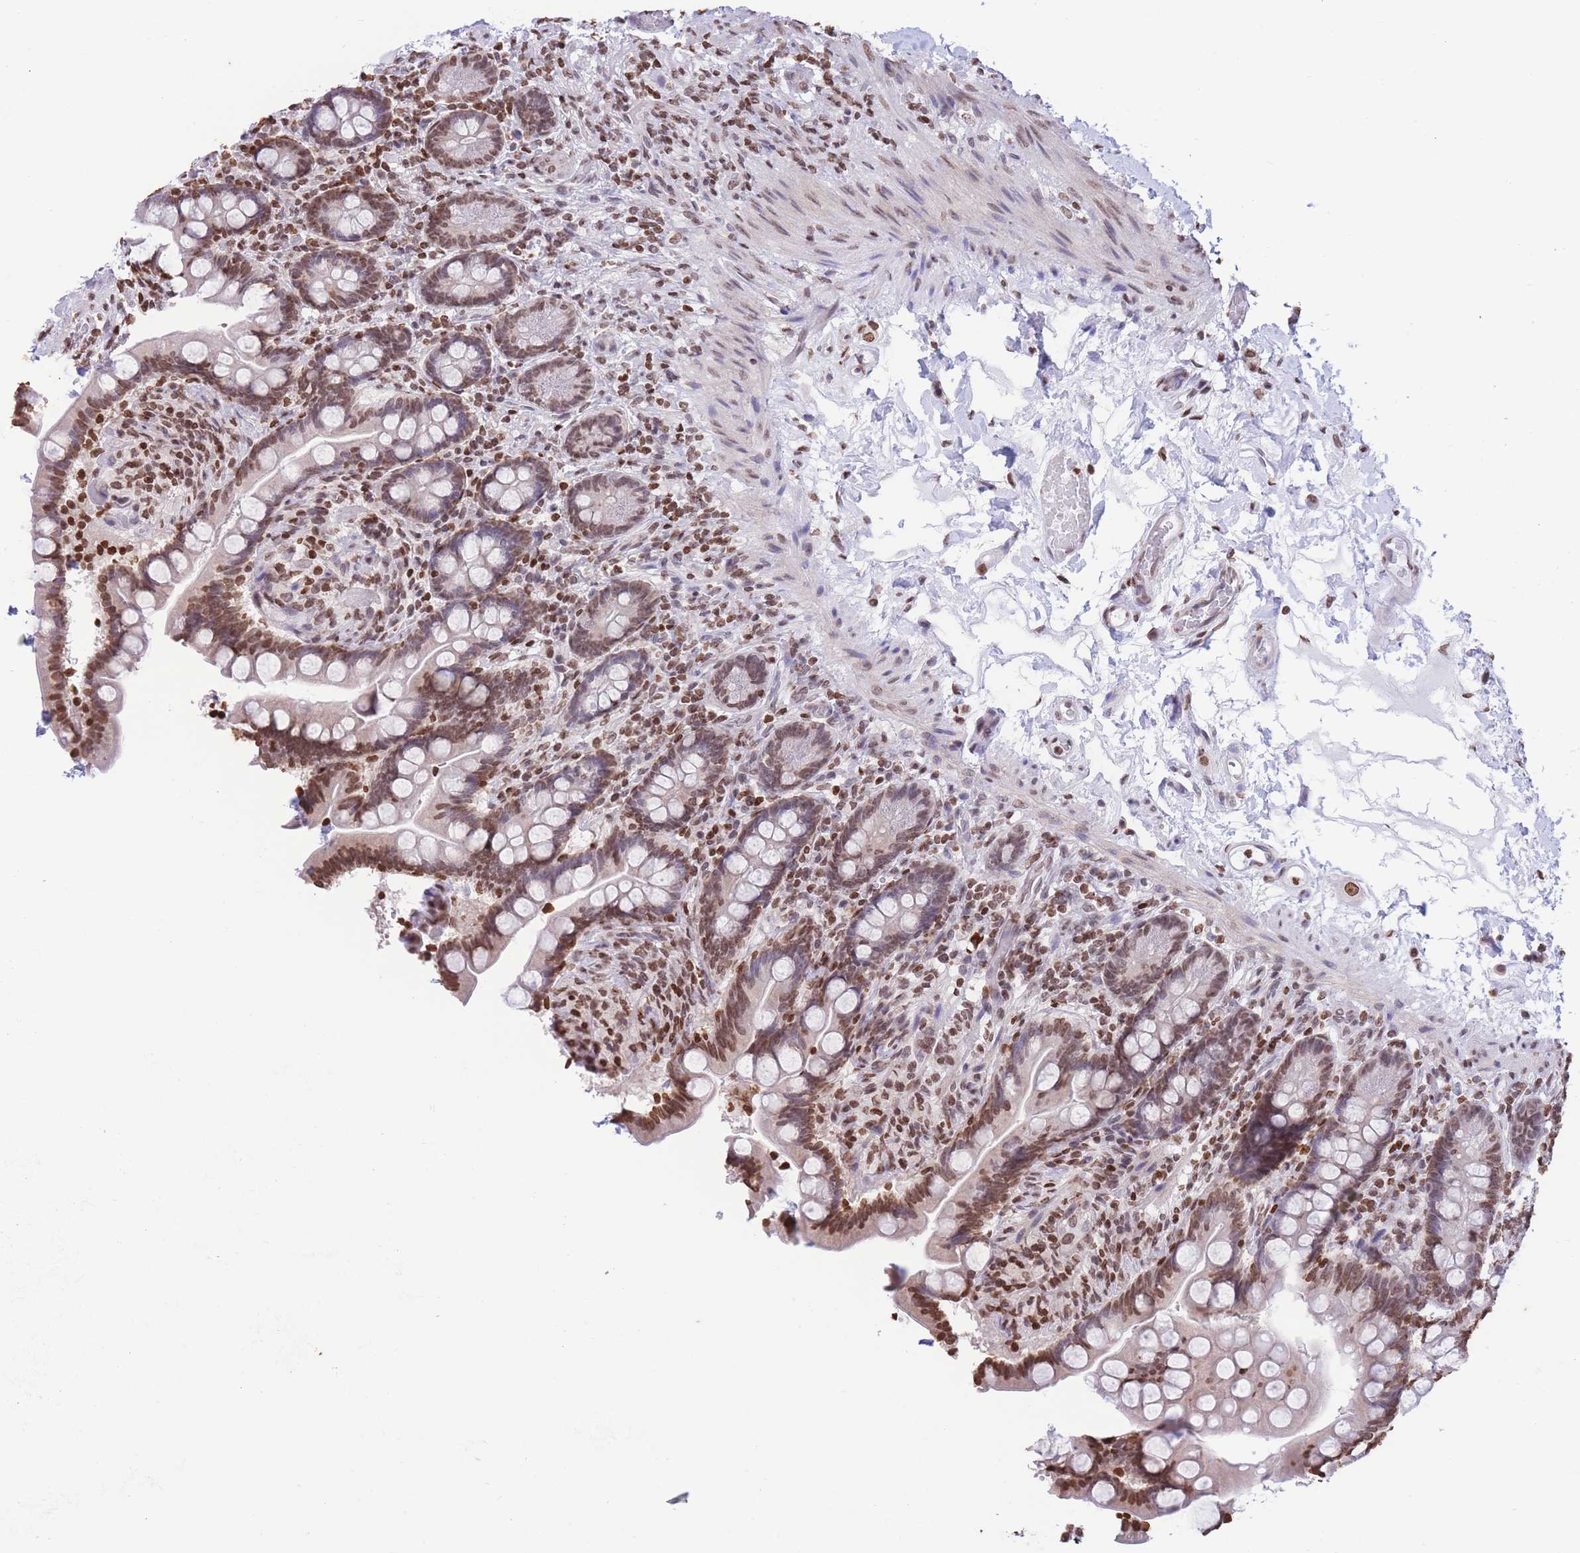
{"staining": {"intensity": "moderate", "quantity": ">75%", "location": "nuclear"}, "tissue": "small intestine", "cell_type": "Glandular cells", "image_type": "normal", "snomed": [{"axis": "morphology", "description": "Normal tissue, NOS"}, {"axis": "topography", "description": "Small intestine"}], "caption": "An IHC image of normal tissue is shown. Protein staining in brown shows moderate nuclear positivity in small intestine within glandular cells. (Brightfield microscopy of DAB IHC at high magnification).", "gene": "H2BC10", "patient": {"sex": "female", "age": 64}}